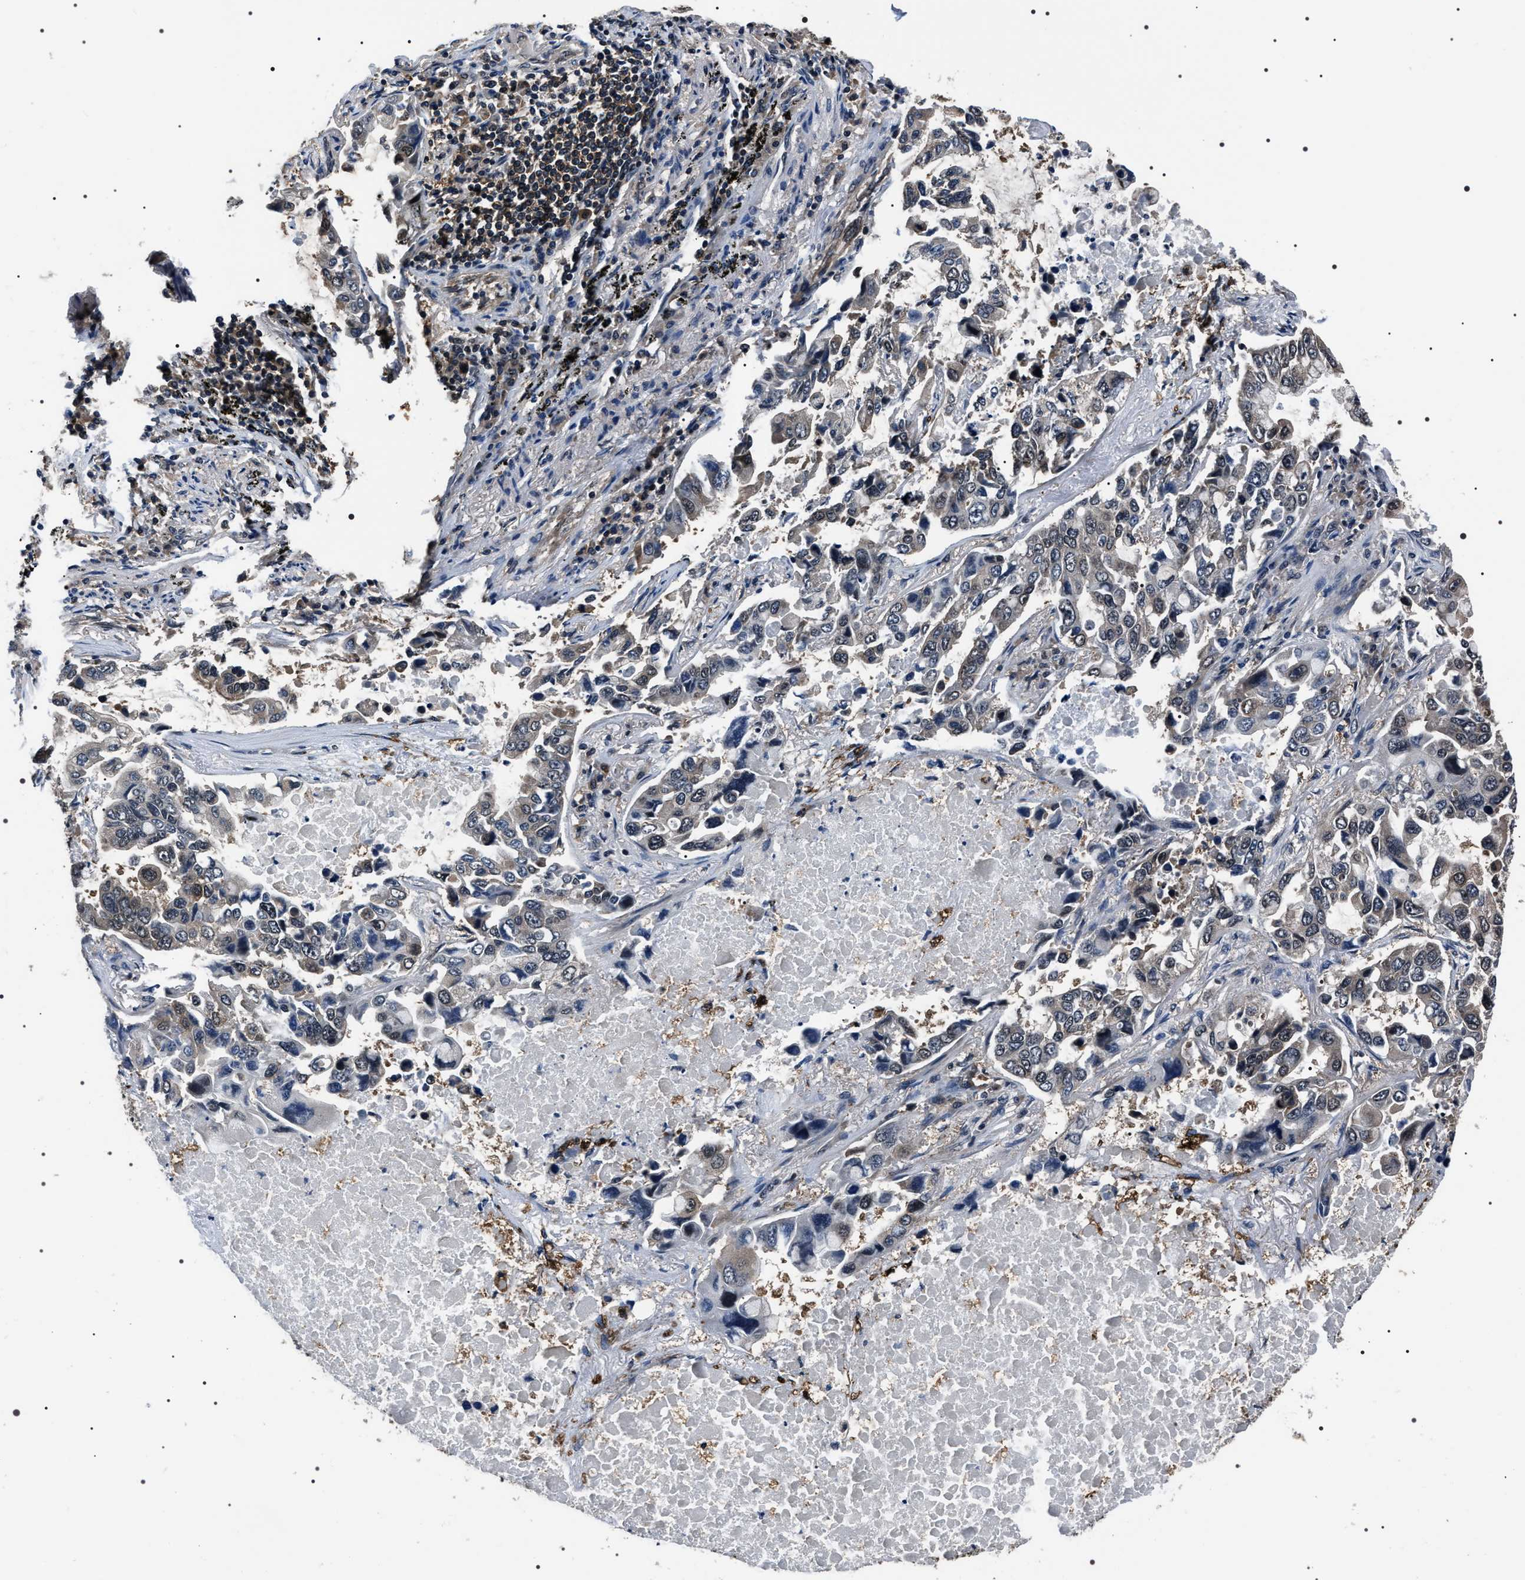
{"staining": {"intensity": "weak", "quantity": "<25%", "location": "nuclear"}, "tissue": "lung cancer", "cell_type": "Tumor cells", "image_type": "cancer", "snomed": [{"axis": "morphology", "description": "Adenocarcinoma, NOS"}, {"axis": "topography", "description": "Lung"}], "caption": "A high-resolution photomicrograph shows immunohistochemistry (IHC) staining of lung adenocarcinoma, which demonstrates no significant positivity in tumor cells.", "gene": "SIPA1", "patient": {"sex": "male", "age": 64}}